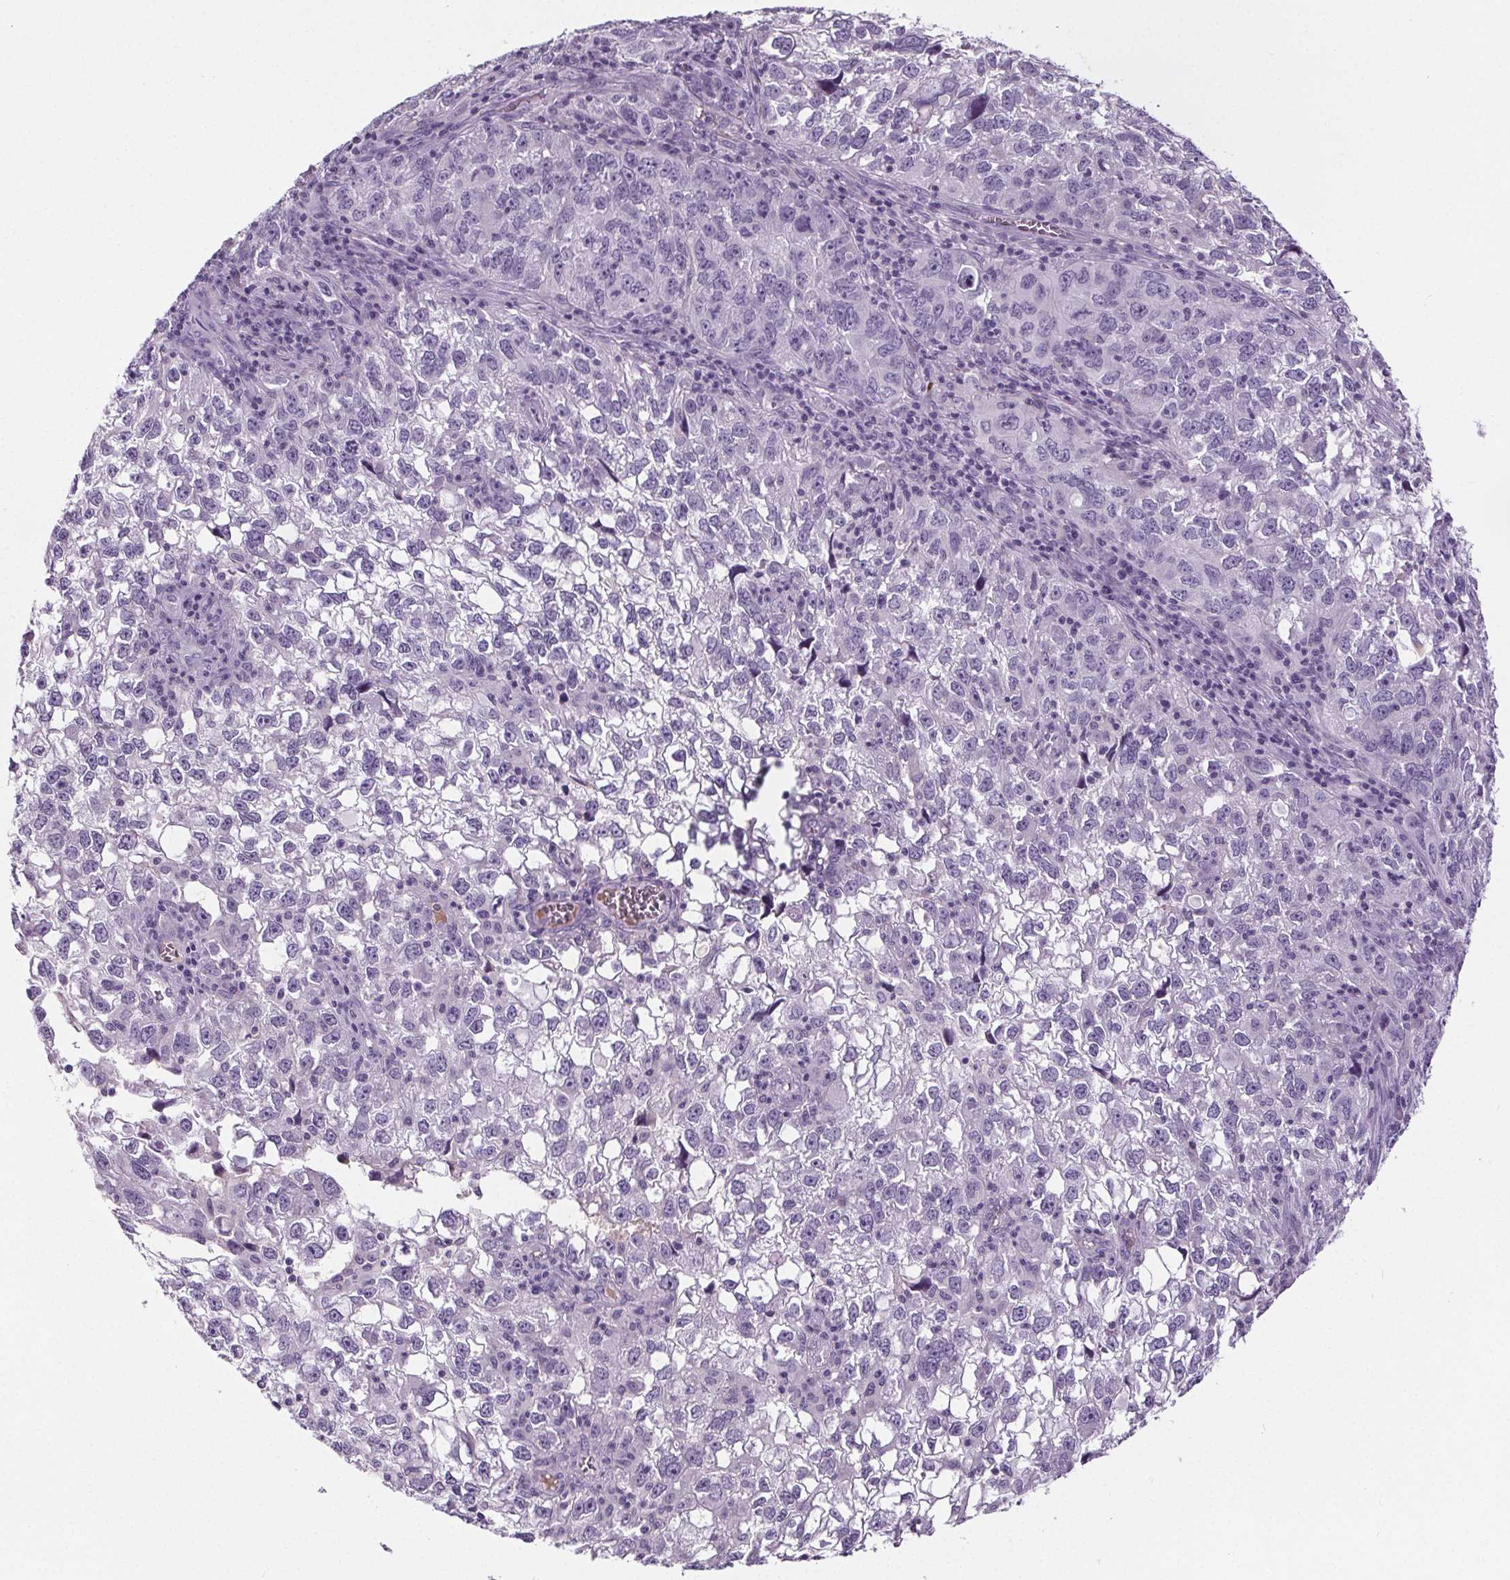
{"staining": {"intensity": "negative", "quantity": "none", "location": "none"}, "tissue": "cervical cancer", "cell_type": "Tumor cells", "image_type": "cancer", "snomed": [{"axis": "morphology", "description": "Squamous cell carcinoma, NOS"}, {"axis": "topography", "description": "Cervix"}], "caption": "This is an immunohistochemistry micrograph of human cervical cancer (squamous cell carcinoma). There is no staining in tumor cells.", "gene": "CD5L", "patient": {"sex": "female", "age": 55}}